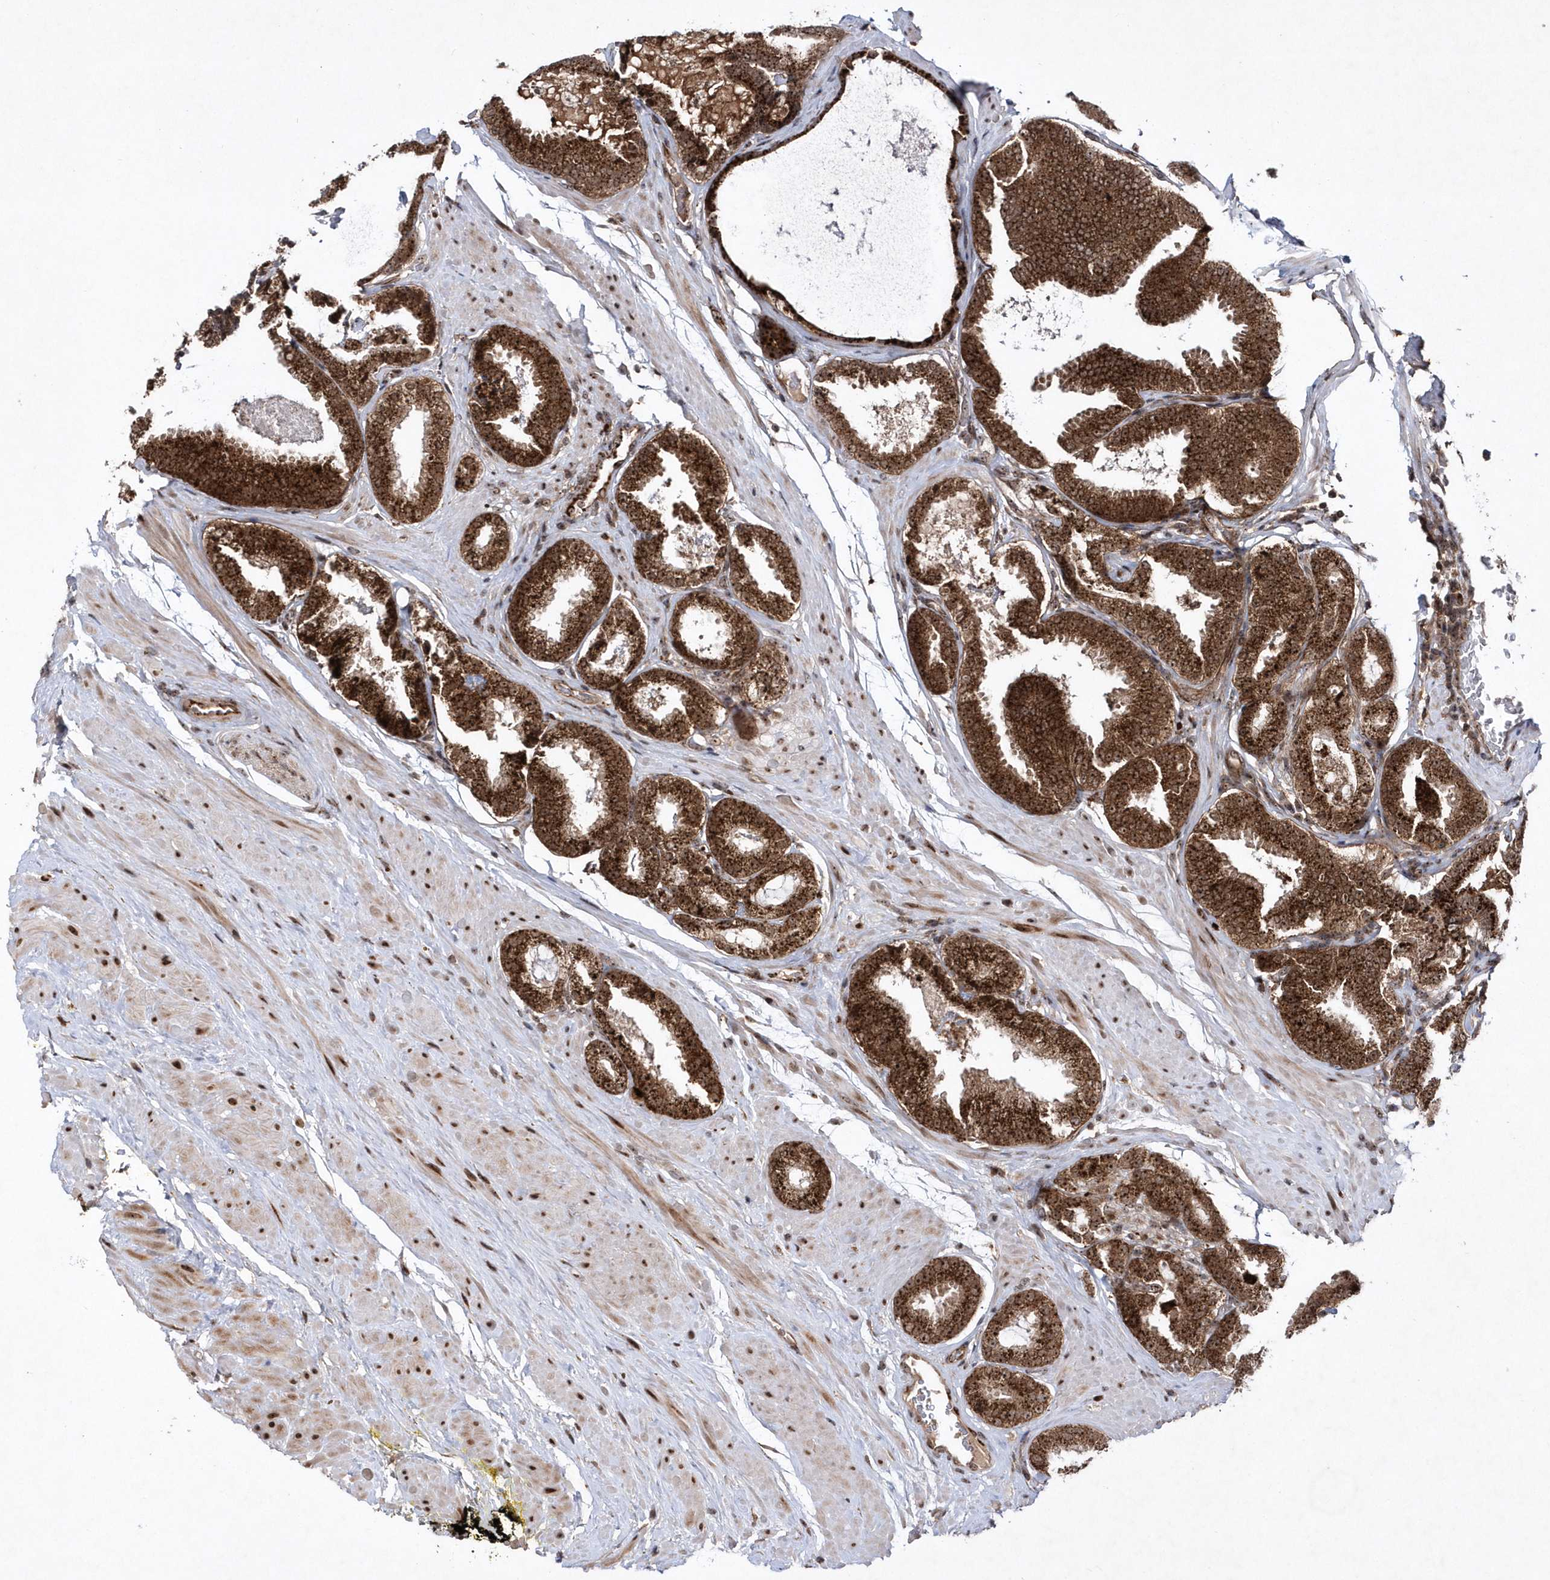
{"staining": {"intensity": "moderate", "quantity": ">75%", "location": "cytoplasmic/membranous,nuclear"}, "tissue": "prostate cancer", "cell_type": "Tumor cells", "image_type": "cancer", "snomed": [{"axis": "morphology", "description": "Adenocarcinoma, Low grade"}, {"axis": "topography", "description": "Prostate"}], "caption": "Immunohistochemical staining of prostate cancer demonstrates medium levels of moderate cytoplasmic/membranous and nuclear protein expression in about >75% of tumor cells.", "gene": "SOWAHB", "patient": {"sex": "male", "age": 71}}